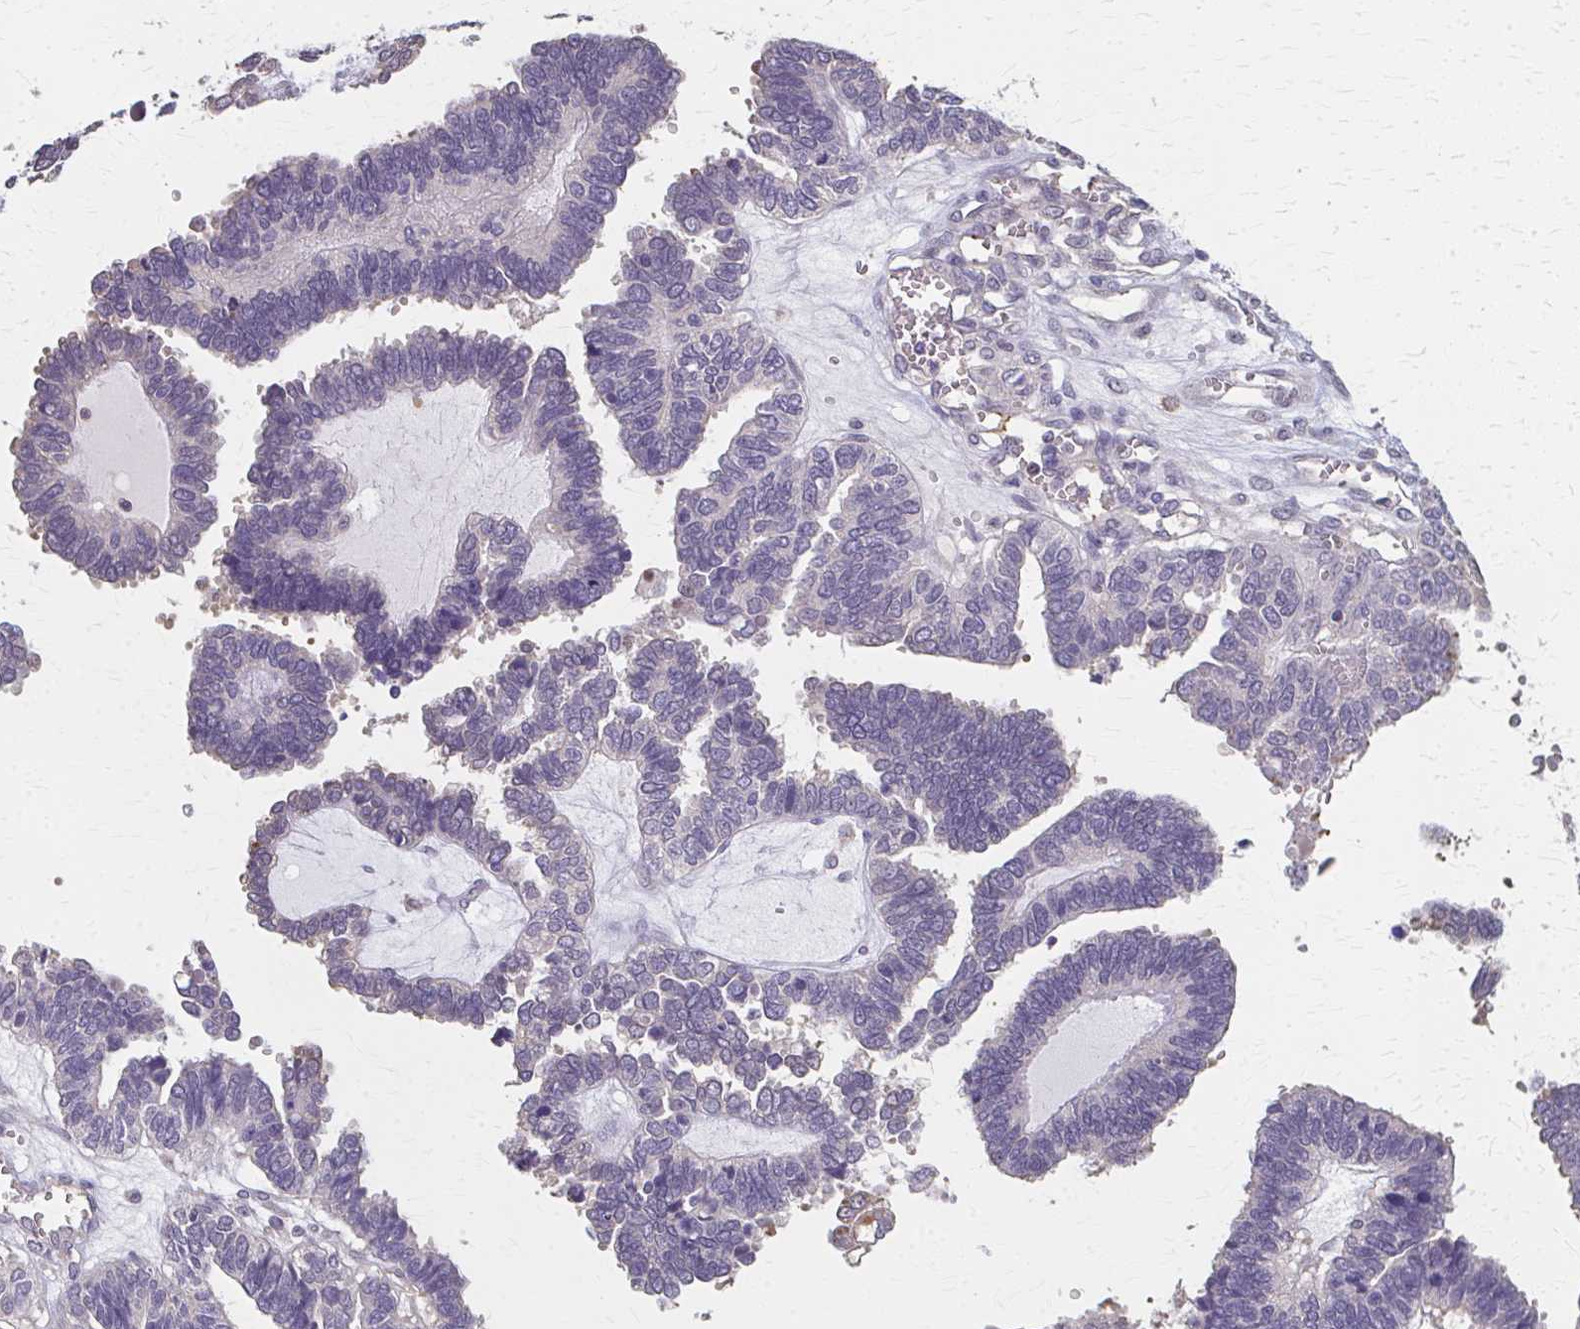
{"staining": {"intensity": "negative", "quantity": "none", "location": "none"}, "tissue": "ovarian cancer", "cell_type": "Tumor cells", "image_type": "cancer", "snomed": [{"axis": "morphology", "description": "Cystadenocarcinoma, serous, NOS"}, {"axis": "topography", "description": "Ovary"}], "caption": "Tumor cells are negative for brown protein staining in ovarian cancer (serous cystadenocarcinoma).", "gene": "RABGAP1L", "patient": {"sex": "female", "age": 51}}